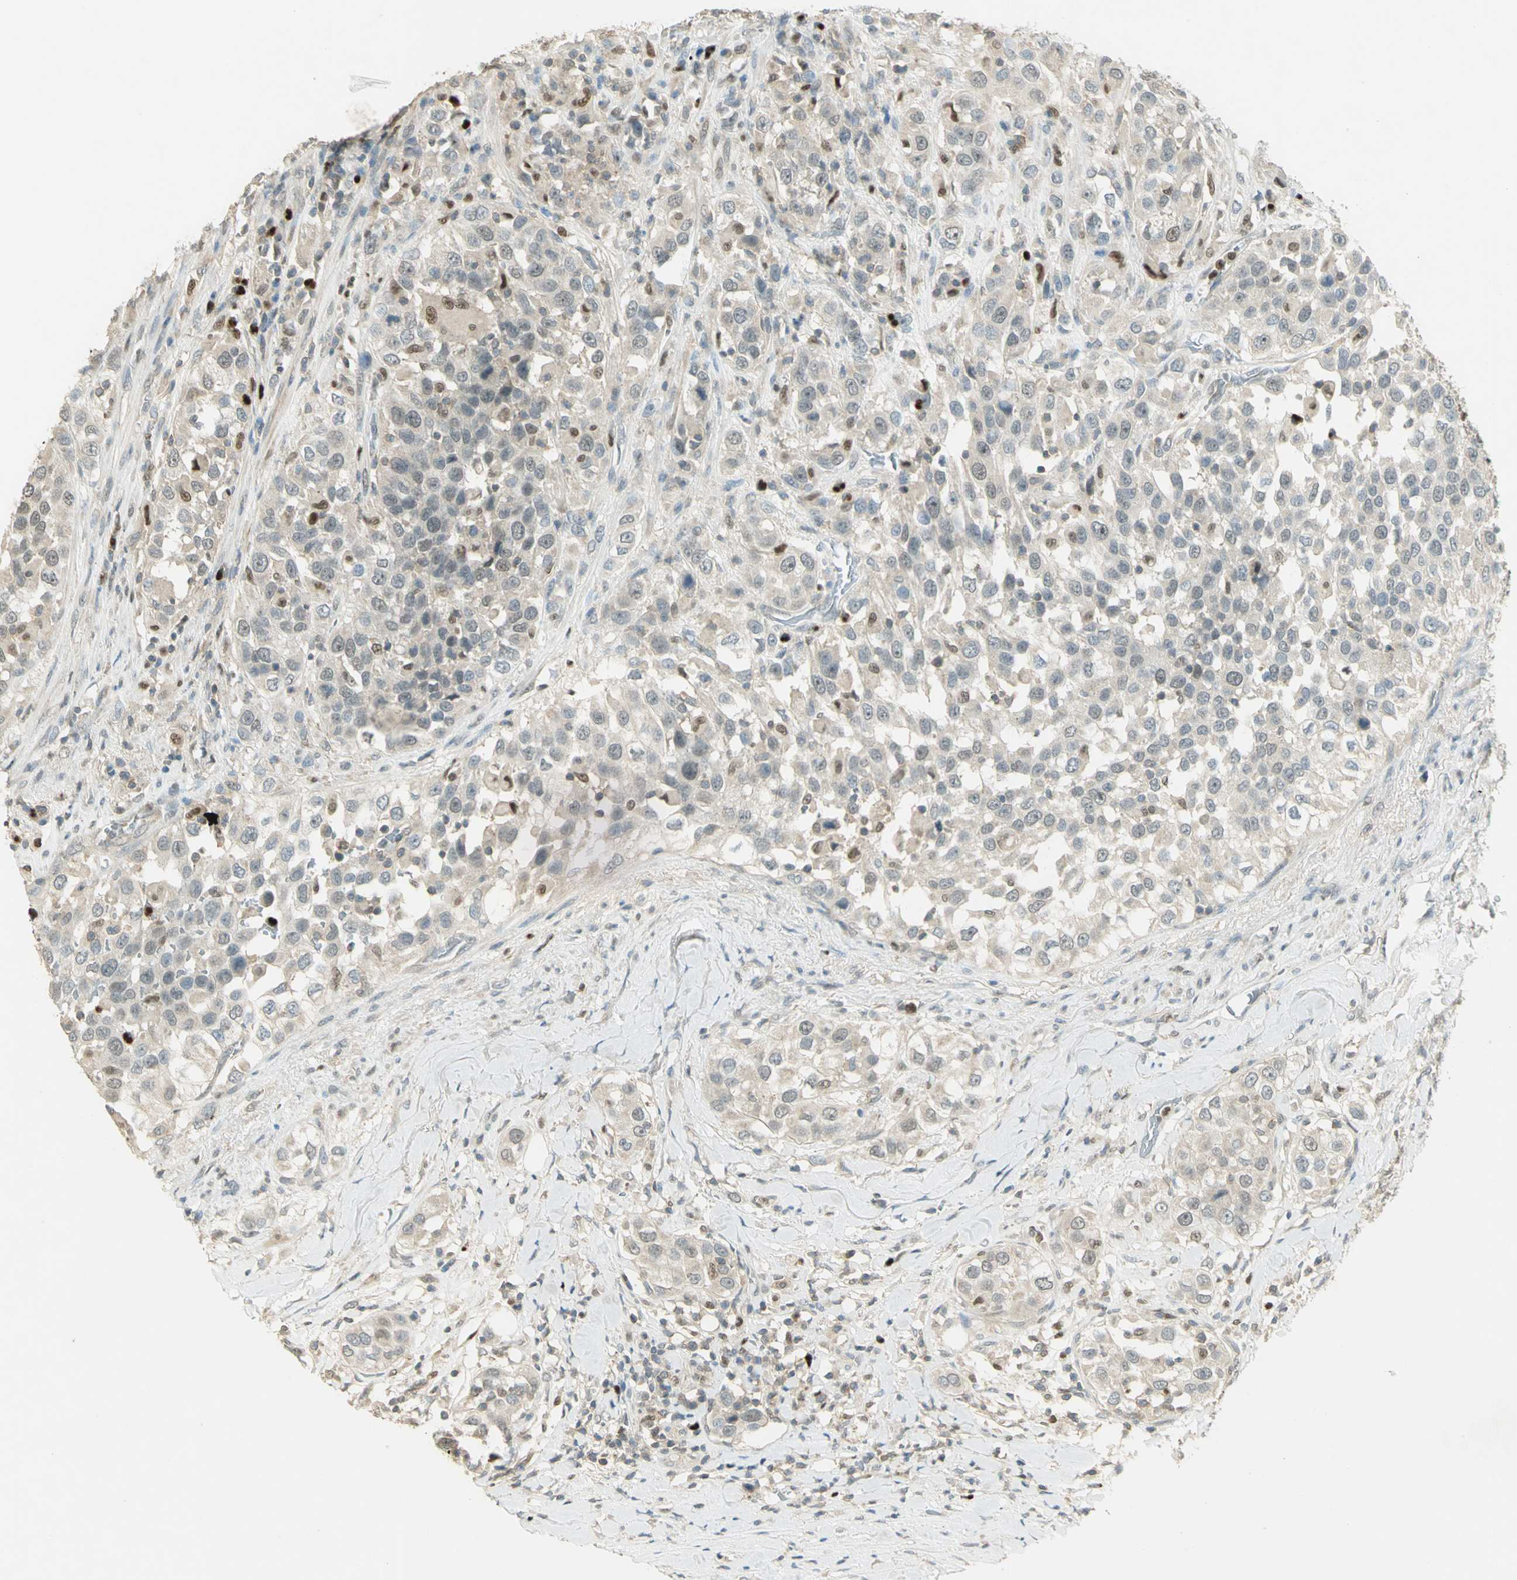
{"staining": {"intensity": "weak", "quantity": ">75%", "location": "cytoplasmic/membranous,nuclear"}, "tissue": "urothelial cancer", "cell_type": "Tumor cells", "image_type": "cancer", "snomed": [{"axis": "morphology", "description": "Urothelial carcinoma, High grade"}, {"axis": "topography", "description": "Urinary bladder"}], "caption": "DAB (3,3'-diaminobenzidine) immunohistochemical staining of urothelial carcinoma (high-grade) displays weak cytoplasmic/membranous and nuclear protein staining in about >75% of tumor cells.", "gene": "BIRC2", "patient": {"sex": "female", "age": 80}}